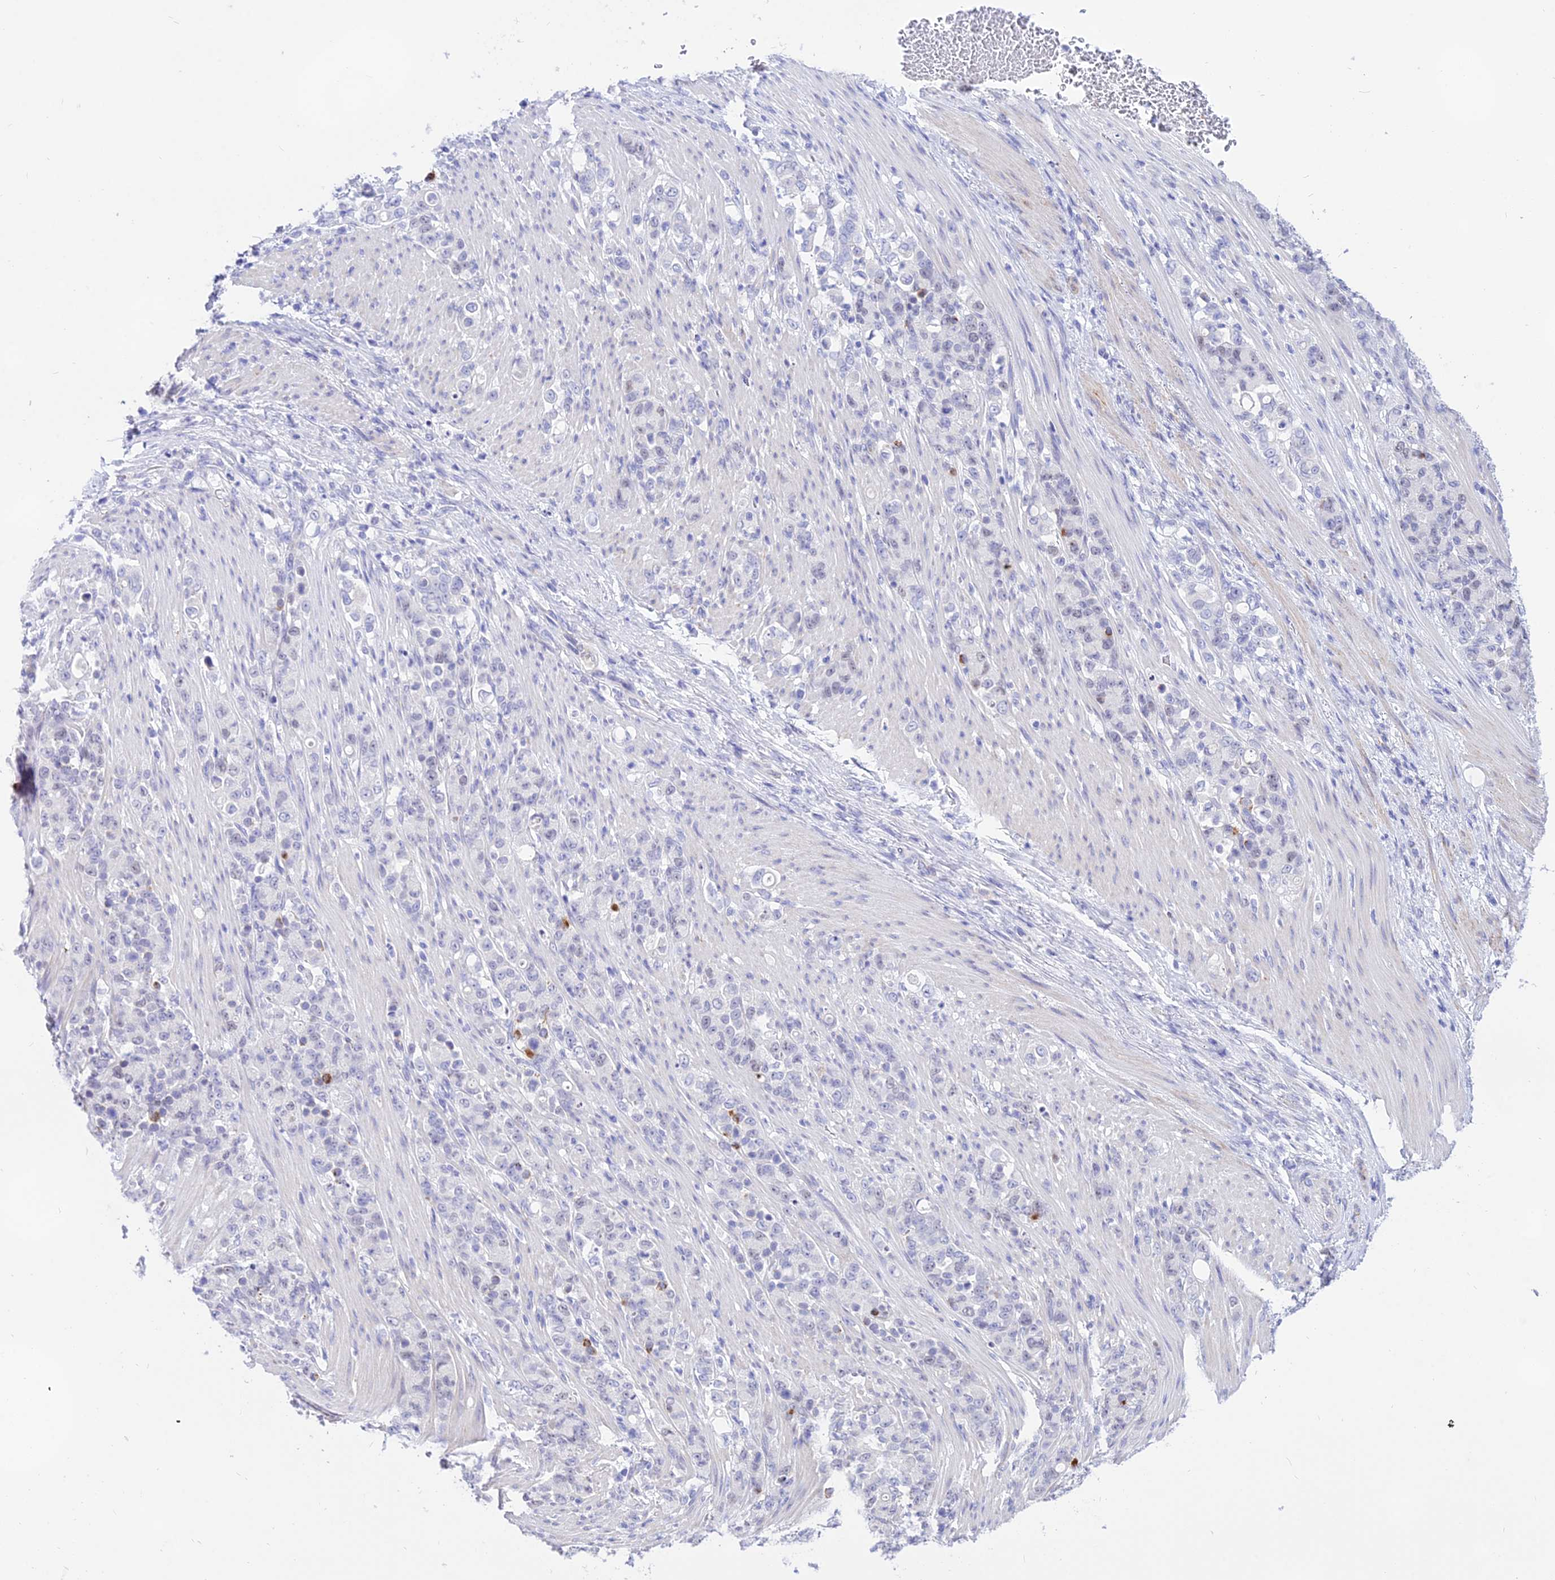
{"staining": {"intensity": "negative", "quantity": "none", "location": "none"}, "tissue": "stomach cancer", "cell_type": "Tumor cells", "image_type": "cancer", "snomed": [{"axis": "morphology", "description": "Normal tissue, NOS"}, {"axis": "morphology", "description": "Adenocarcinoma, NOS"}, {"axis": "topography", "description": "Stomach"}], "caption": "A histopathology image of stomach cancer stained for a protein exhibits no brown staining in tumor cells.", "gene": "DEFB107A", "patient": {"sex": "female", "age": 79}}